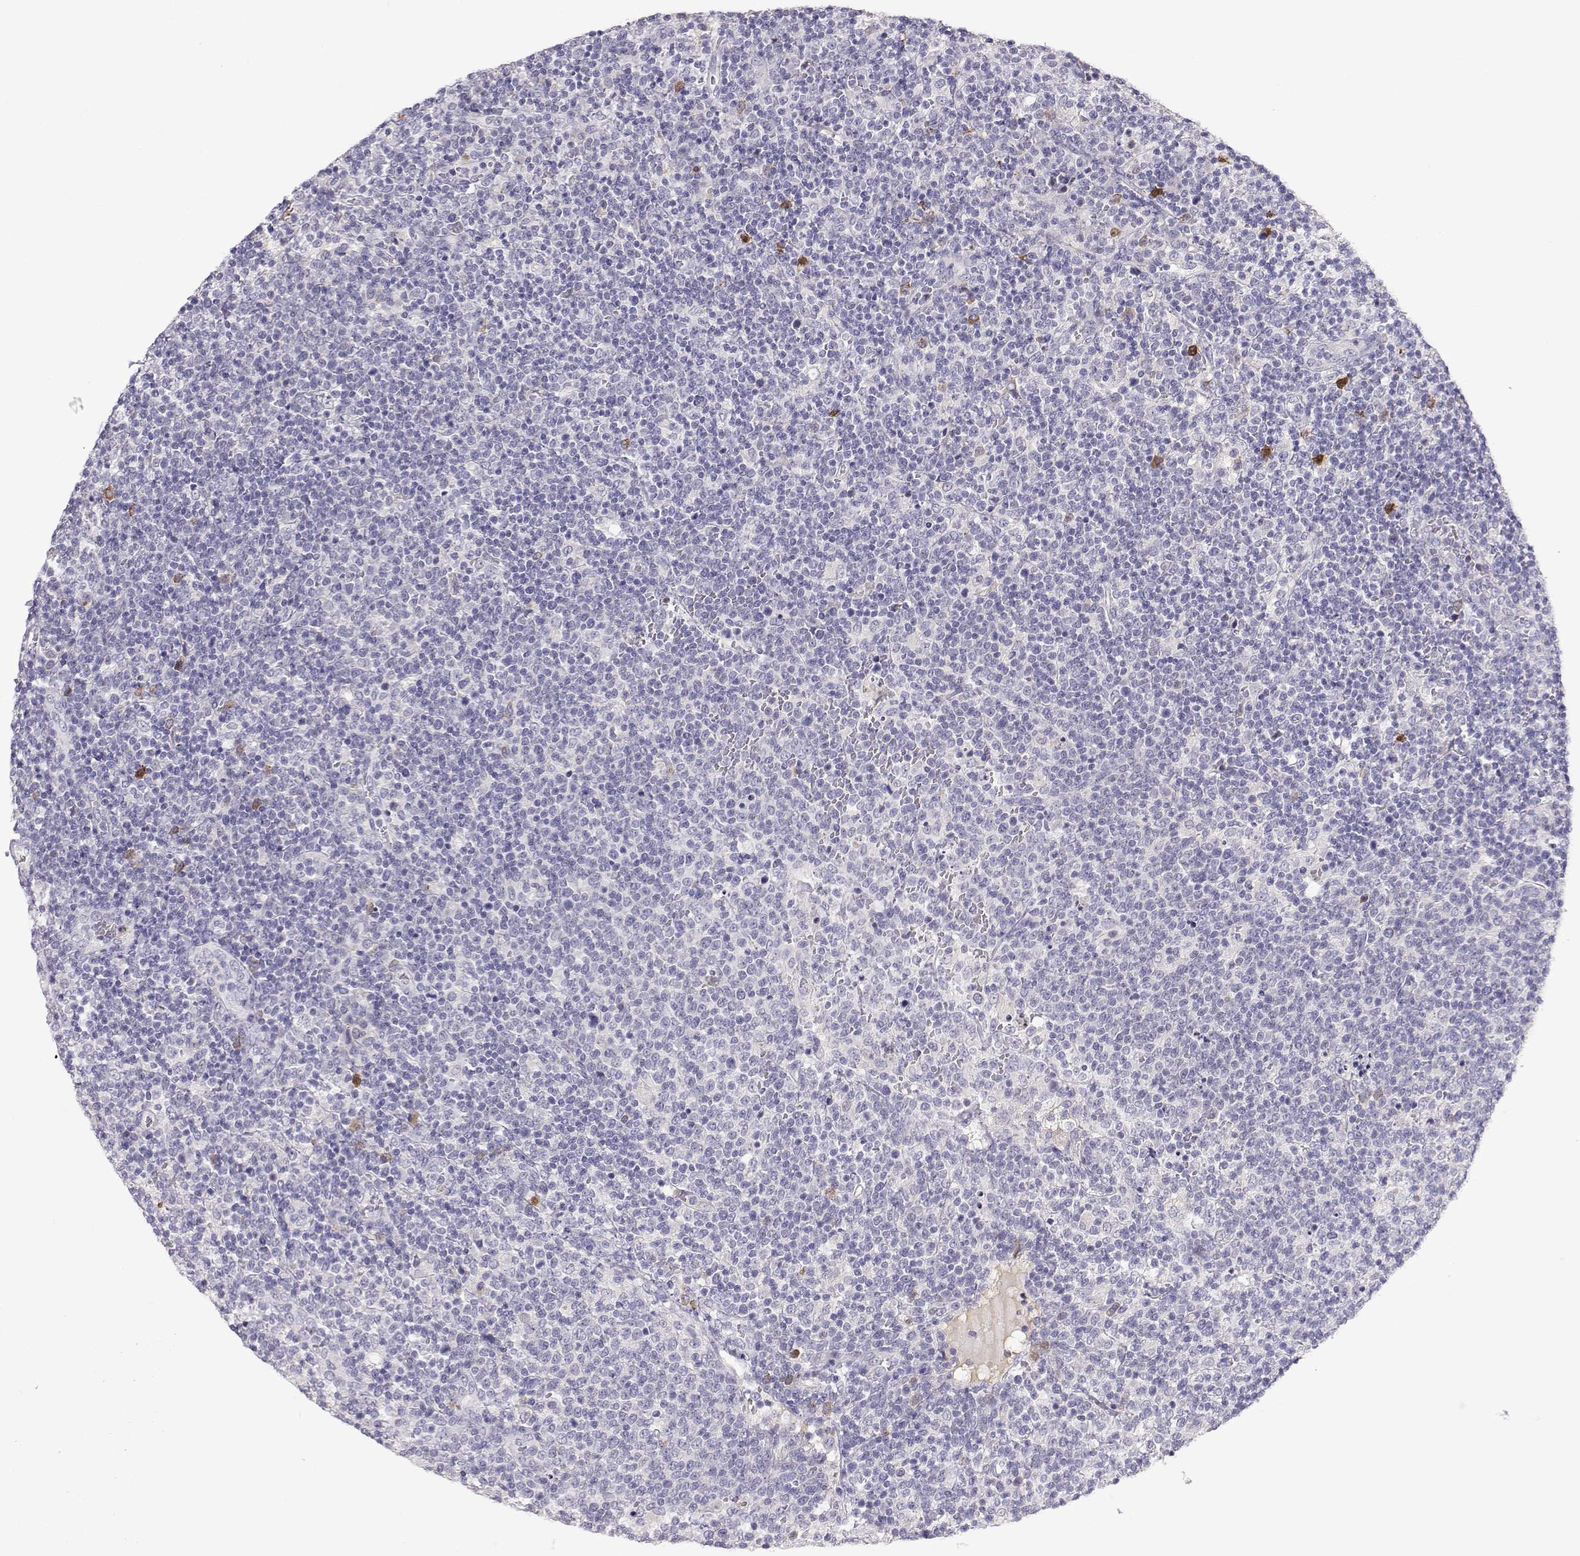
{"staining": {"intensity": "negative", "quantity": "none", "location": "none"}, "tissue": "lymphoma", "cell_type": "Tumor cells", "image_type": "cancer", "snomed": [{"axis": "morphology", "description": "Malignant lymphoma, non-Hodgkin's type, High grade"}, {"axis": "topography", "description": "Lymph node"}], "caption": "Immunohistochemical staining of human lymphoma exhibits no significant staining in tumor cells. Nuclei are stained in blue.", "gene": "CDHR1", "patient": {"sex": "male", "age": 61}}